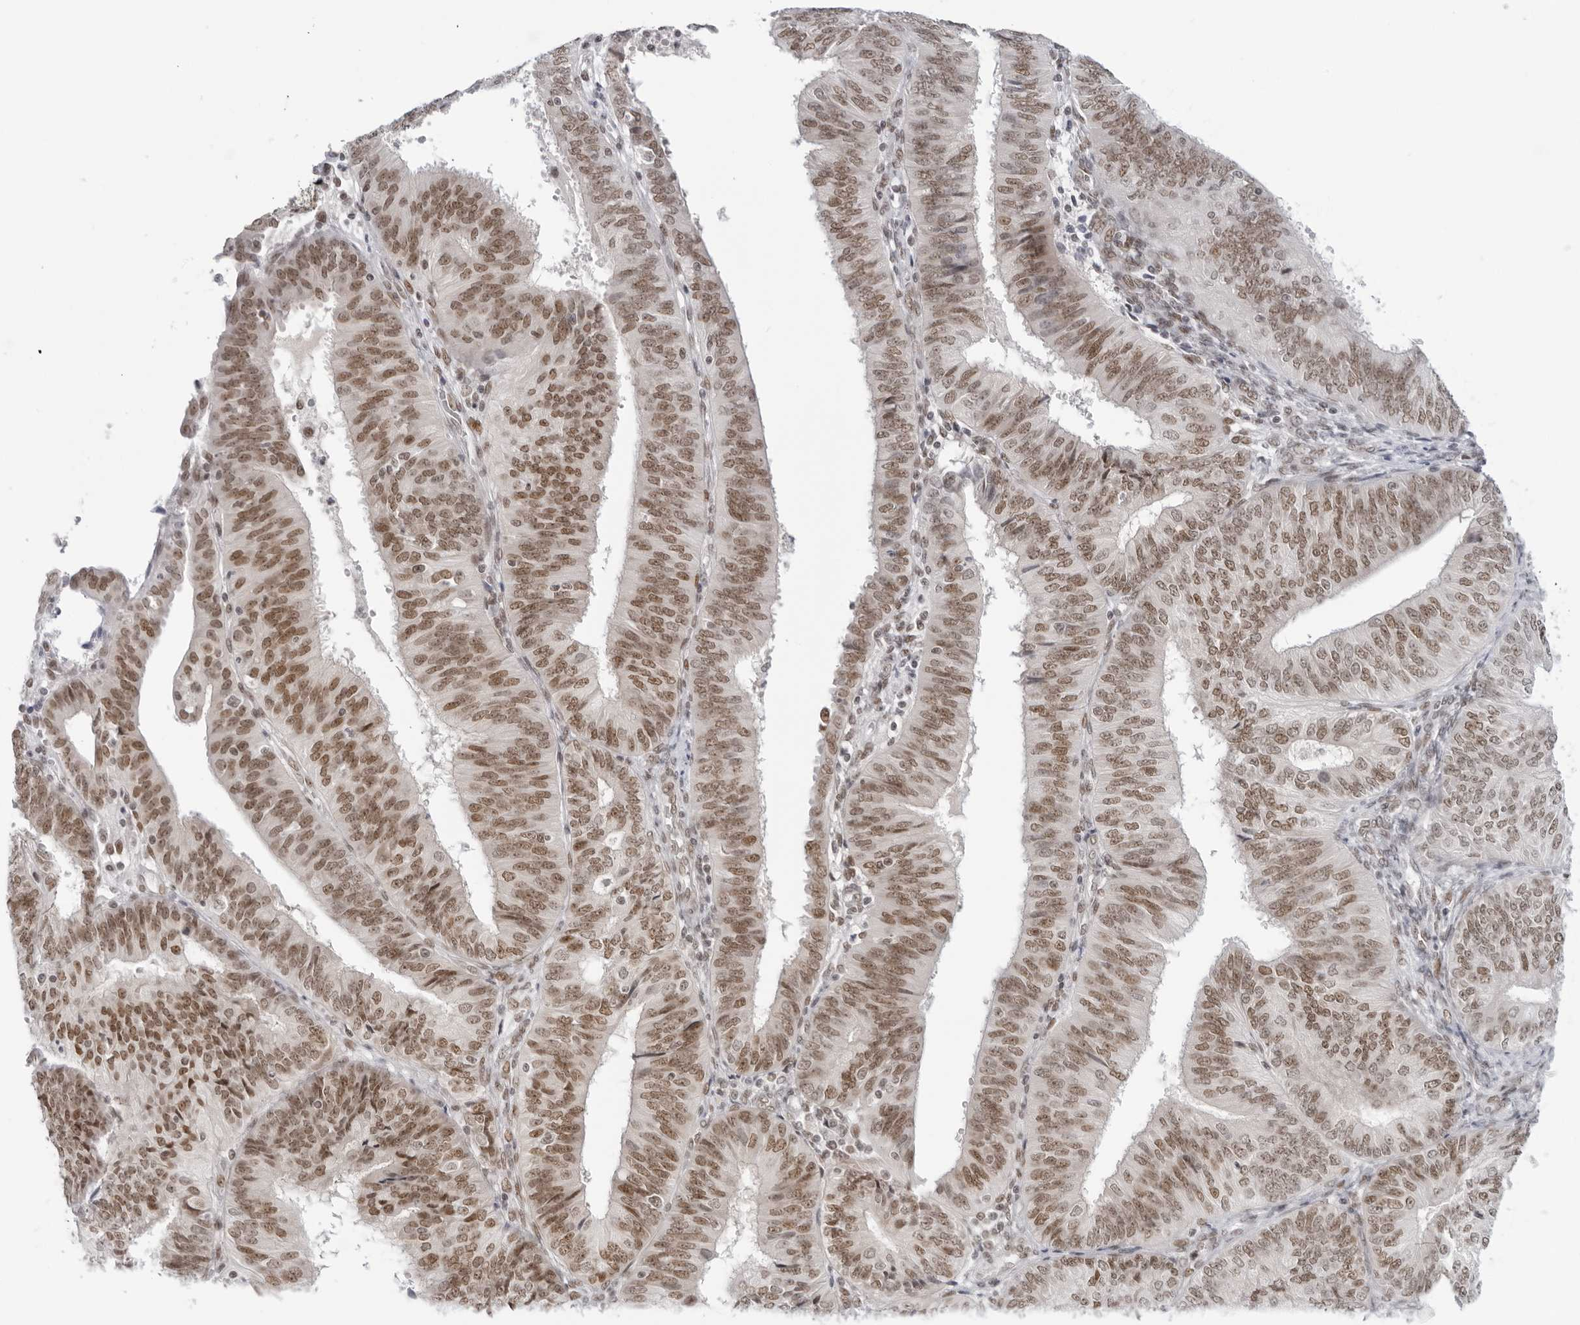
{"staining": {"intensity": "moderate", "quantity": ">75%", "location": "nuclear"}, "tissue": "endometrial cancer", "cell_type": "Tumor cells", "image_type": "cancer", "snomed": [{"axis": "morphology", "description": "Adenocarcinoma, NOS"}, {"axis": "topography", "description": "Endometrium"}], "caption": "This is an image of immunohistochemistry staining of endometrial cancer, which shows moderate expression in the nuclear of tumor cells.", "gene": "FOXK2", "patient": {"sex": "female", "age": 58}}